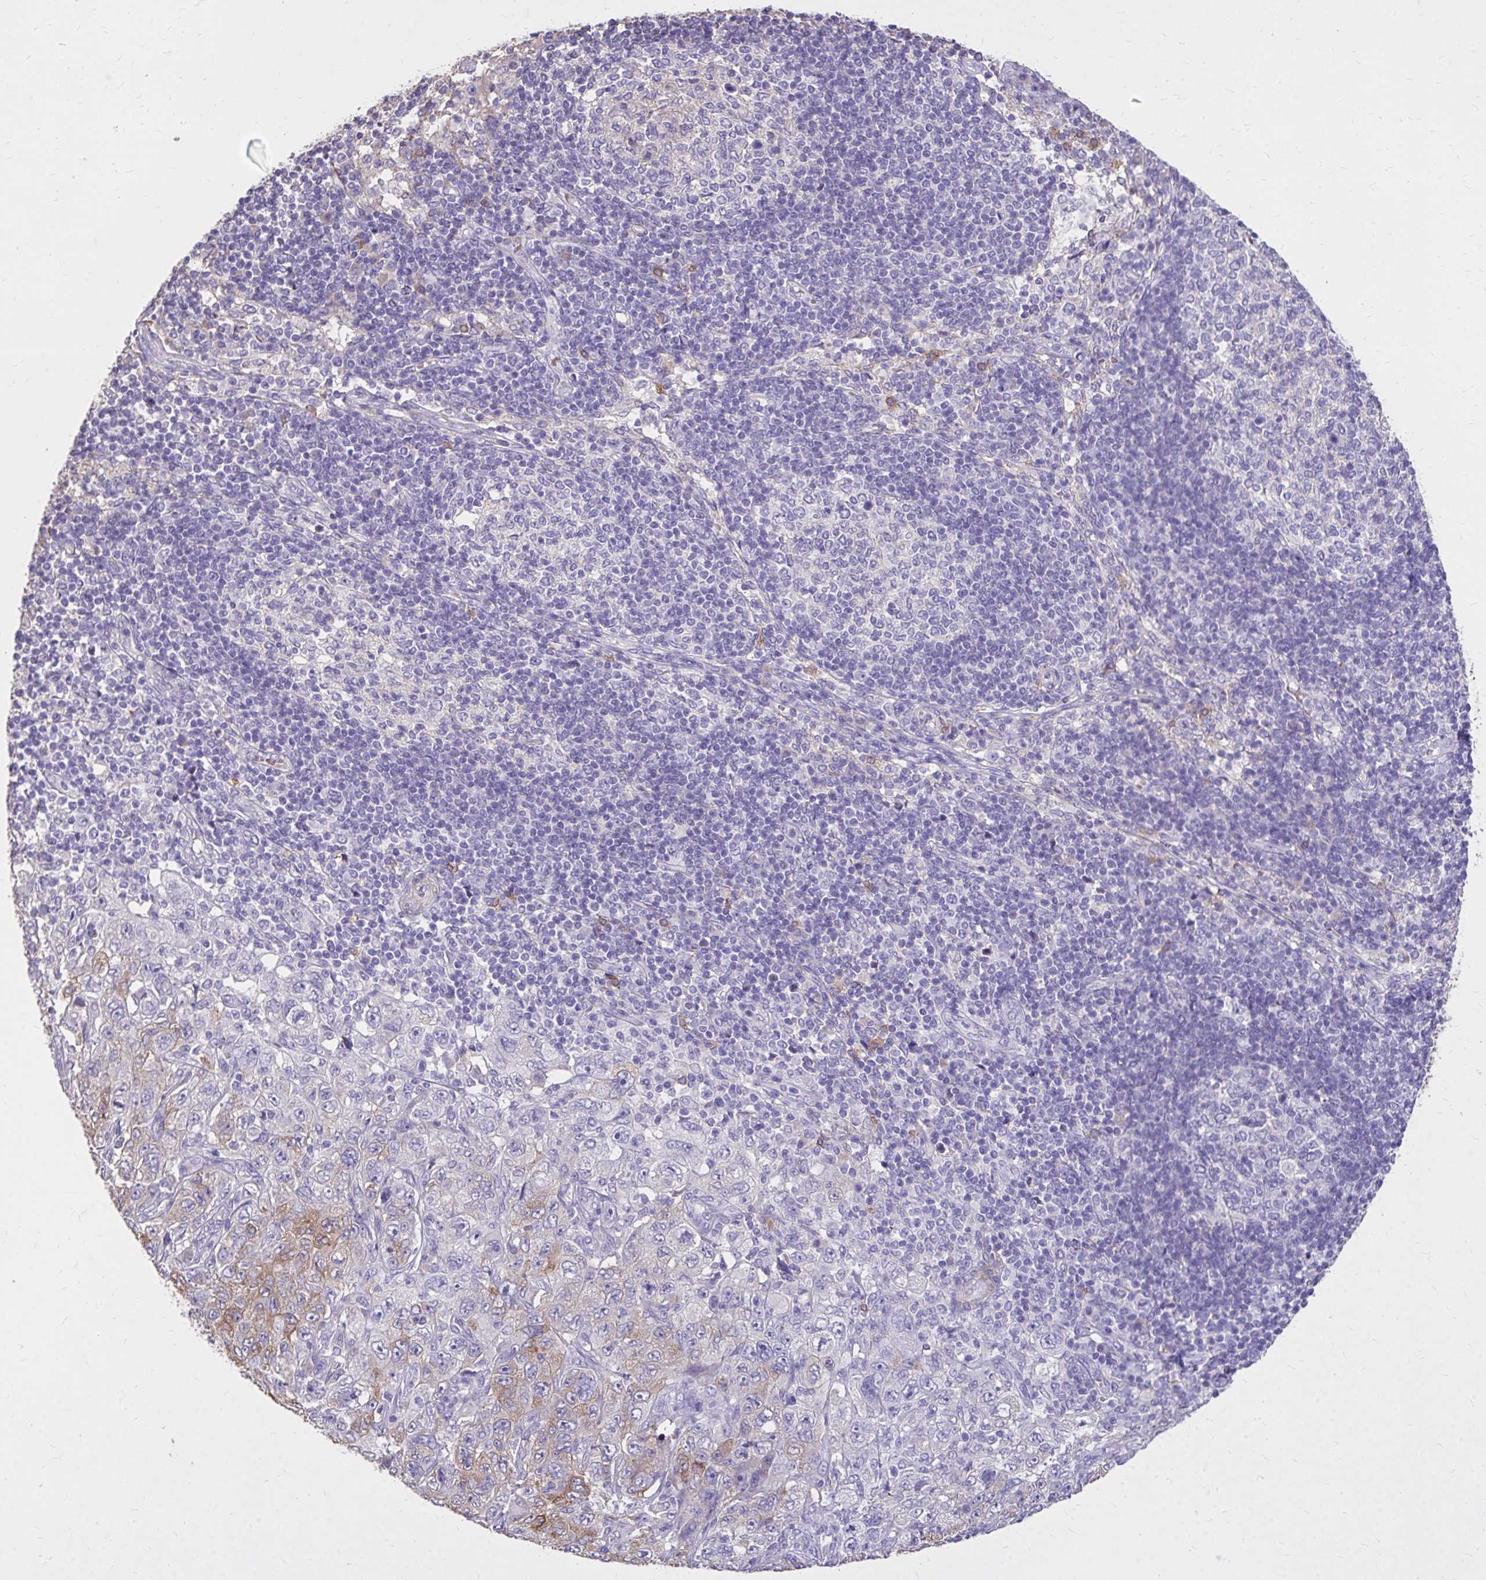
{"staining": {"intensity": "negative", "quantity": "none", "location": "none"}, "tissue": "pancreatic cancer", "cell_type": "Tumor cells", "image_type": "cancer", "snomed": [{"axis": "morphology", "description": "Adenocarcinoma, NOS"}, {"axis": "topography", "description": "Pancreas"}], "caption": "IHC of pancreatic adenocarcinoma reveals no expression in tumor cells.", "gene": "EPB41L1", "patient": {"sex": "male", "age": 68}}